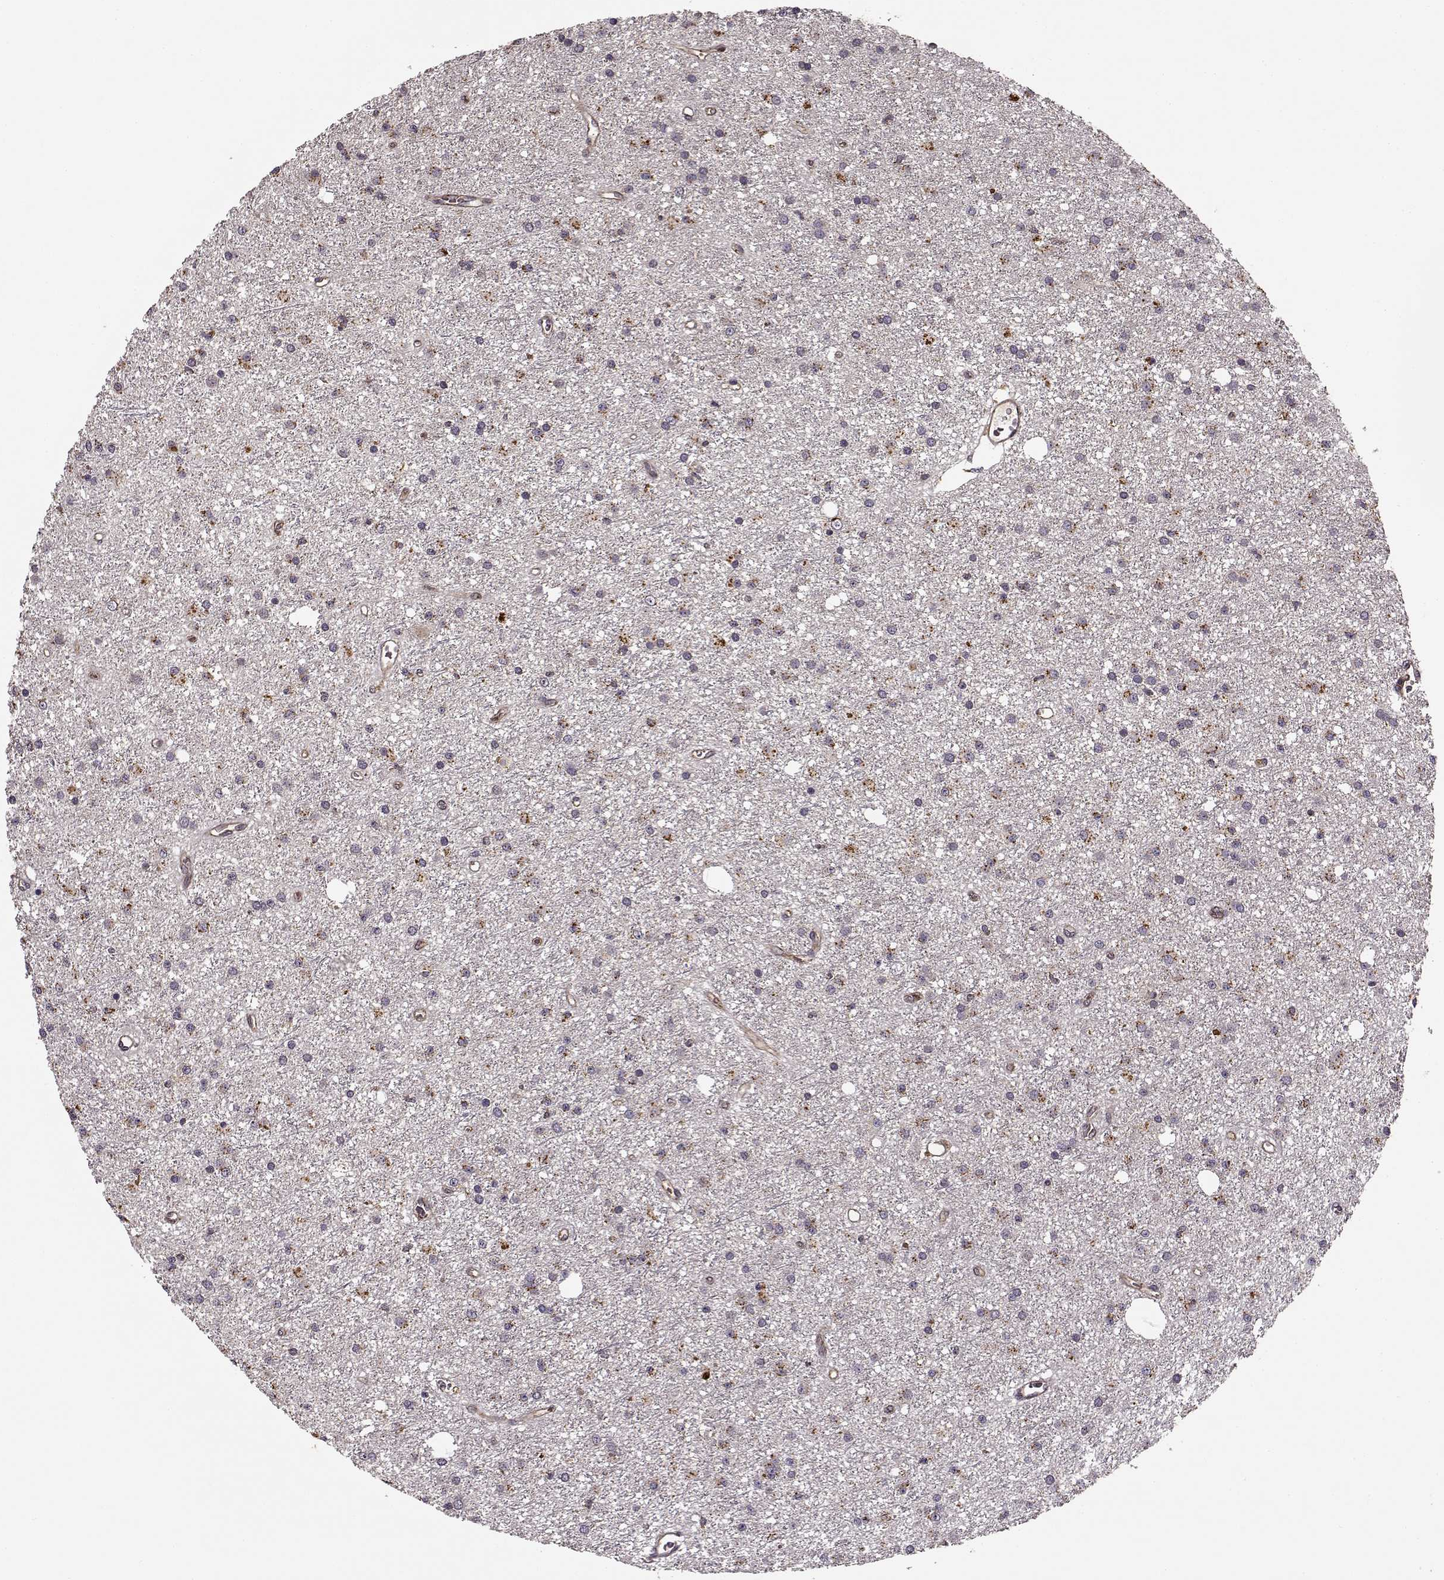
{"staining": {"intensity": "negative", "quantity": "none", "location": "none"}, "tissue": "glioma", "cell_type": "Tumor cells", "image_type": "cancer", "snomed": [{"axis": "morphology", "description": "Glioma, malignant, Low grade"}, {"axis": "topography", "description": "Brain"}], "caption": "Tumor cells are negative for brown protein staining in malignant glioma (low-grade).", "gene": "IFRD2", "patient": {"sex": "male", "age": 27}}